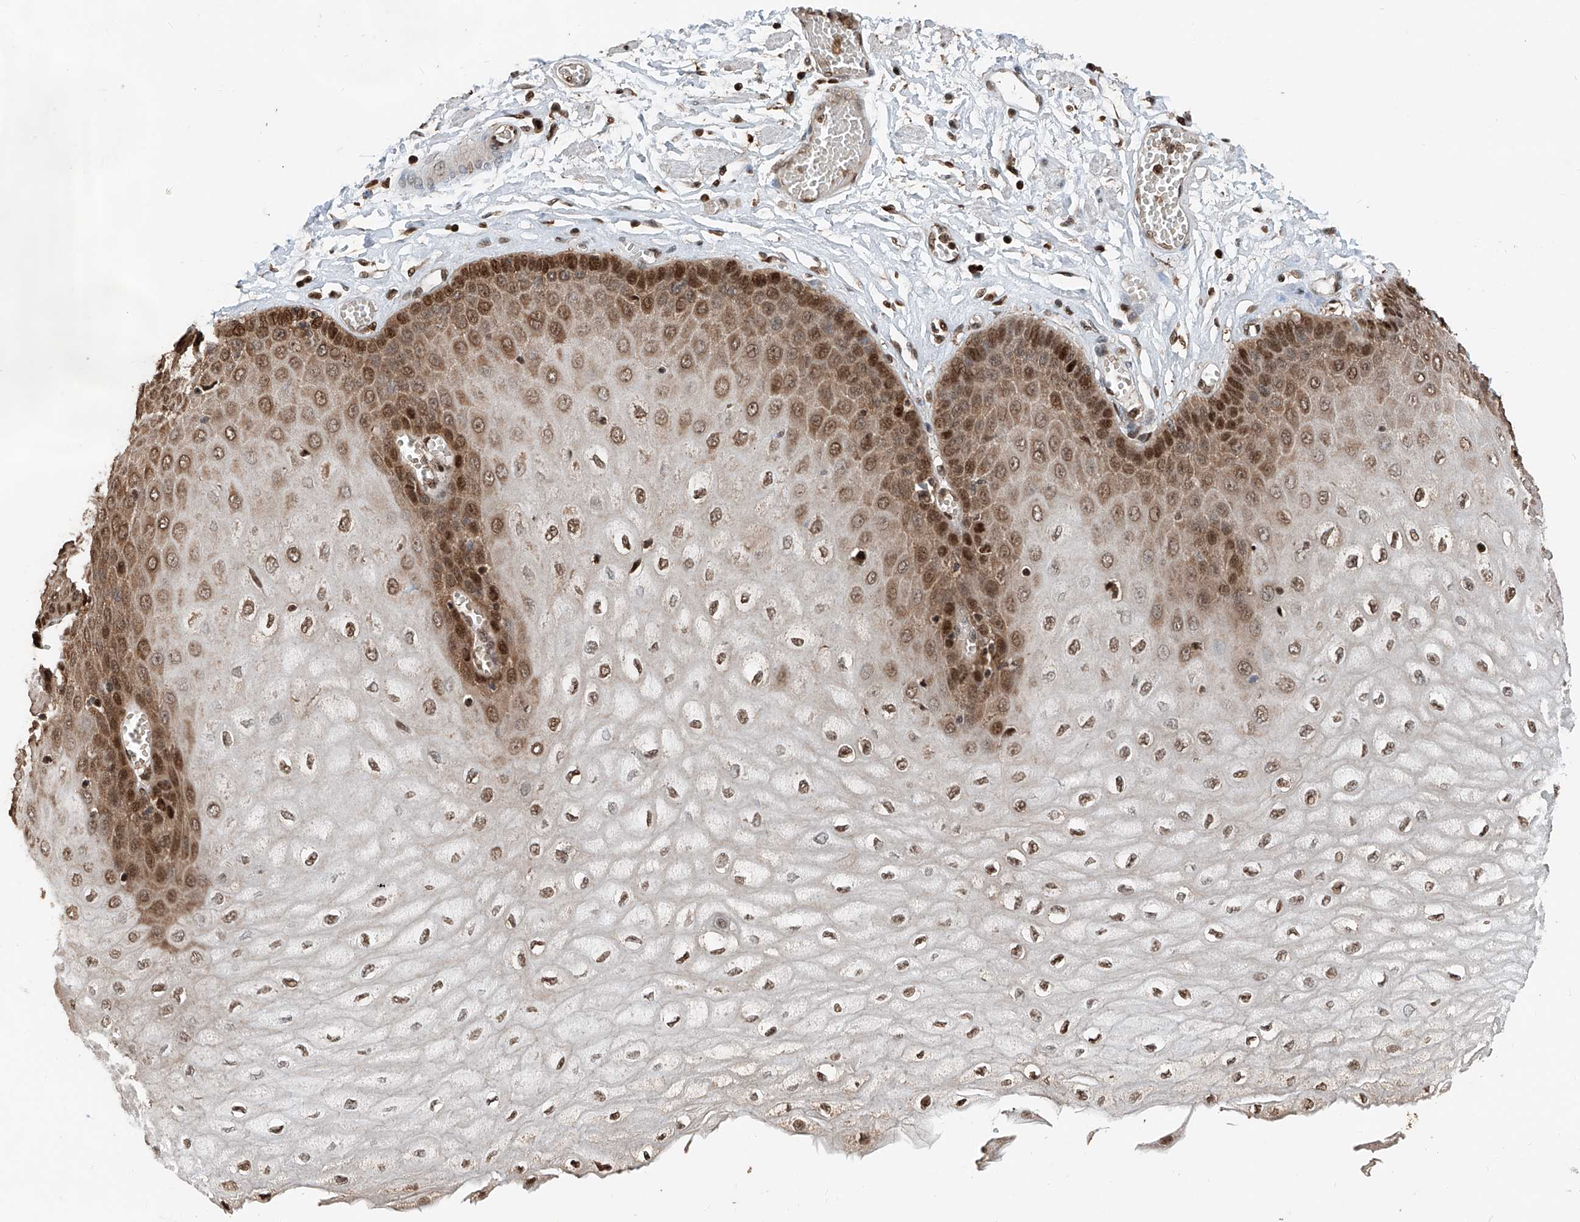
{"staining": {"intensity": "strong", "quantity": ">75%", "location": "cytoplasmic/membranous,nuclear"}, "tissue": "esophagus", "cell_type": "Squamous epithelial cells", "image_type": "normal", "snomed": [{"axis": "morphology", "description": "Normal tissue, NOS"}, {"axis": "topography", "description": "Esophagus"}], "caption": "Squamous epithelial cells demonstrate high levels of strong cytoplasmic/membranous,nuclear expression in about >75% of cells in benign human esophagus.", "gene": "RMND1", "patient": {"sex": "male", "age": 60}}